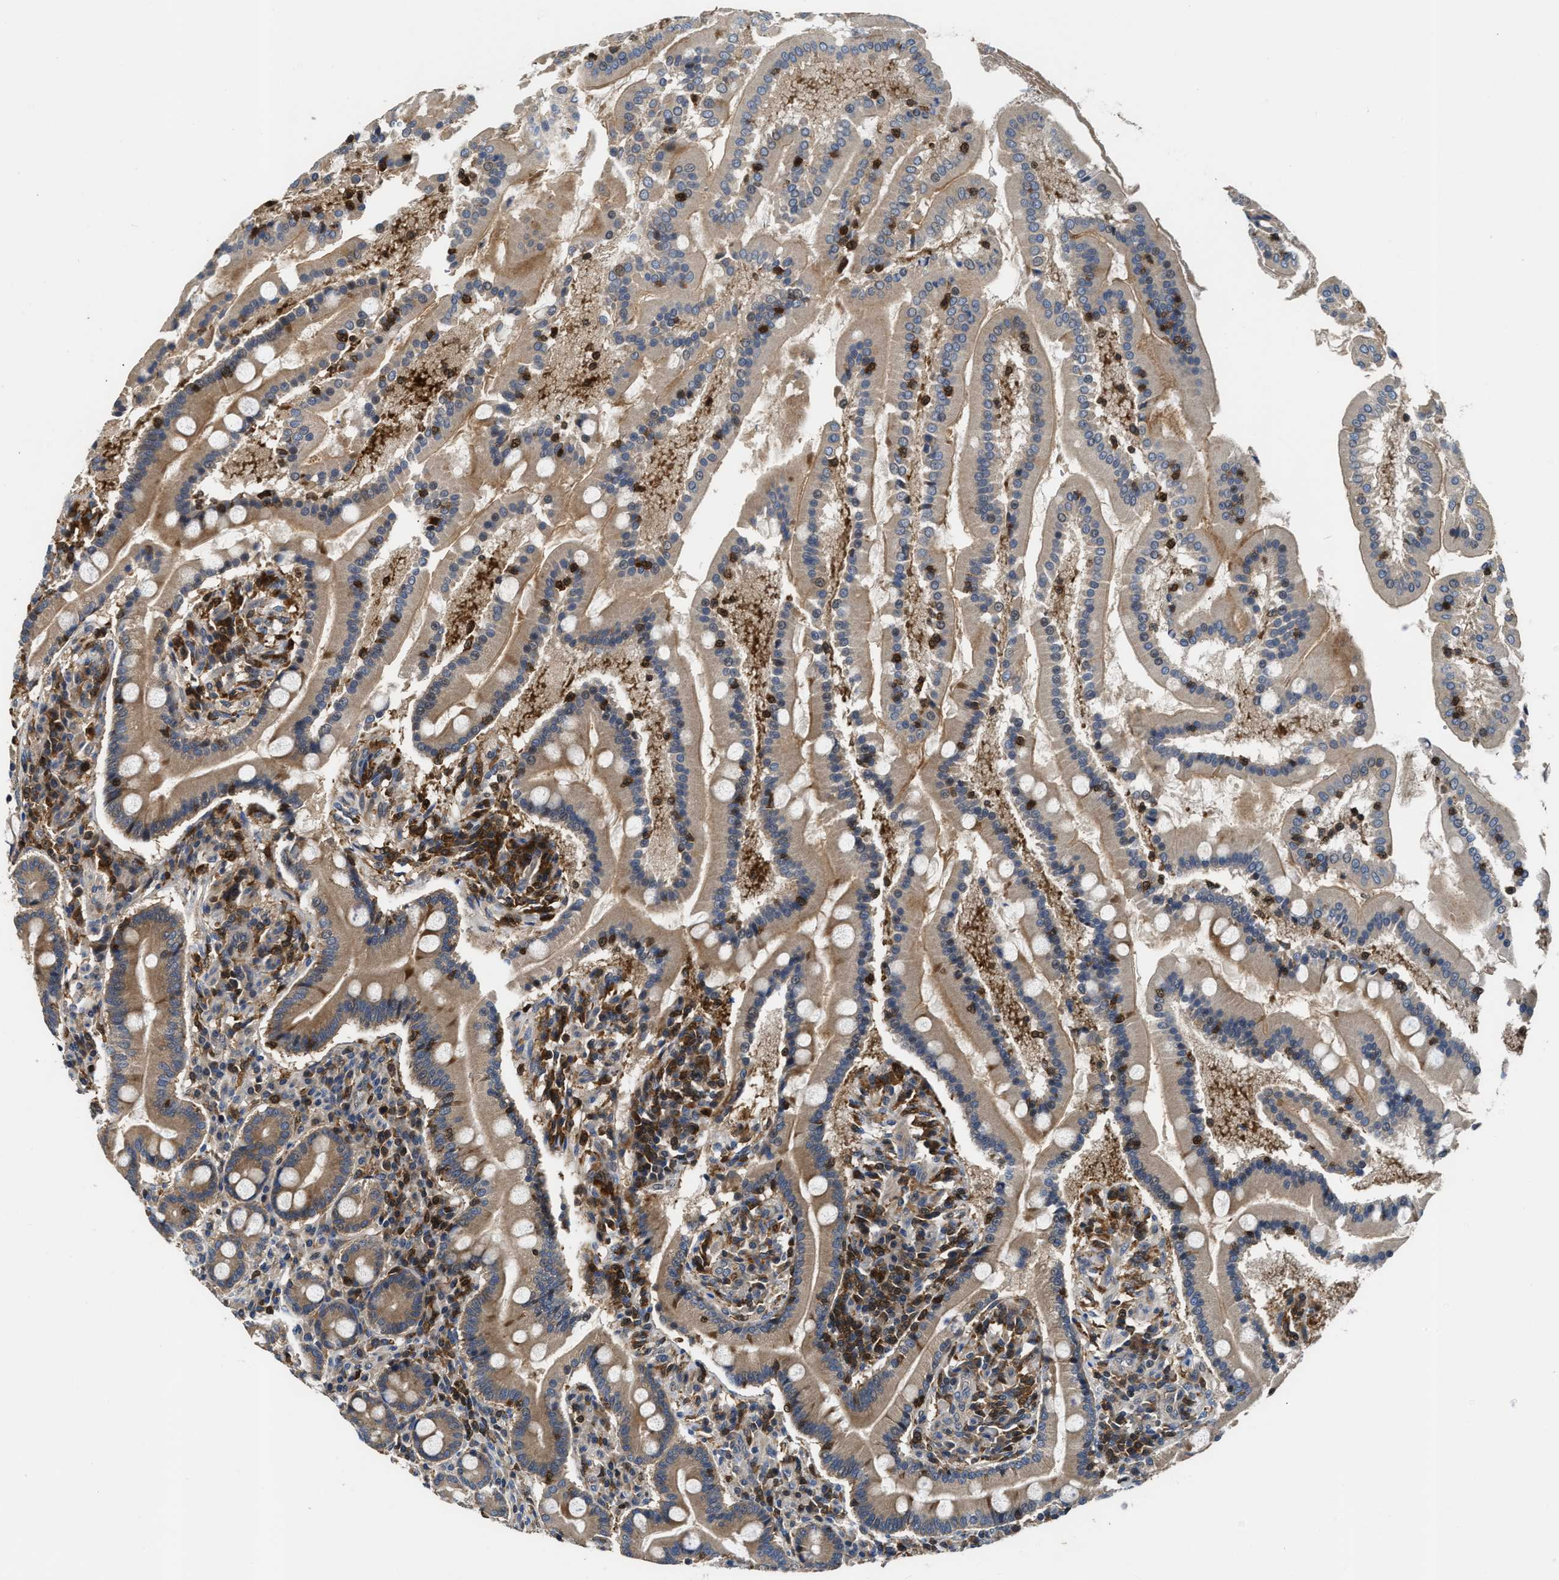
{"staining": {"intensity": "strong", "quantity": ">75%", "location": "cytoplasmic/membranous"}, "tissue": "duodenum", "cell_type": "Glandular cells", "image_type": "normal", "snomed": [{"axis": "morphology", "description": "Normal tissue, NOS"}, {"axis": "topography", "description": "Duodenum"}], "caption": "Brown immunohistochemical staining in unremarkable human duodenum demonstrates strong cytoplasmic/membranous expression in about >75% of glandular cells.", "gene": "OSTF1", "patient": {"sex": "male", "age": 50}}